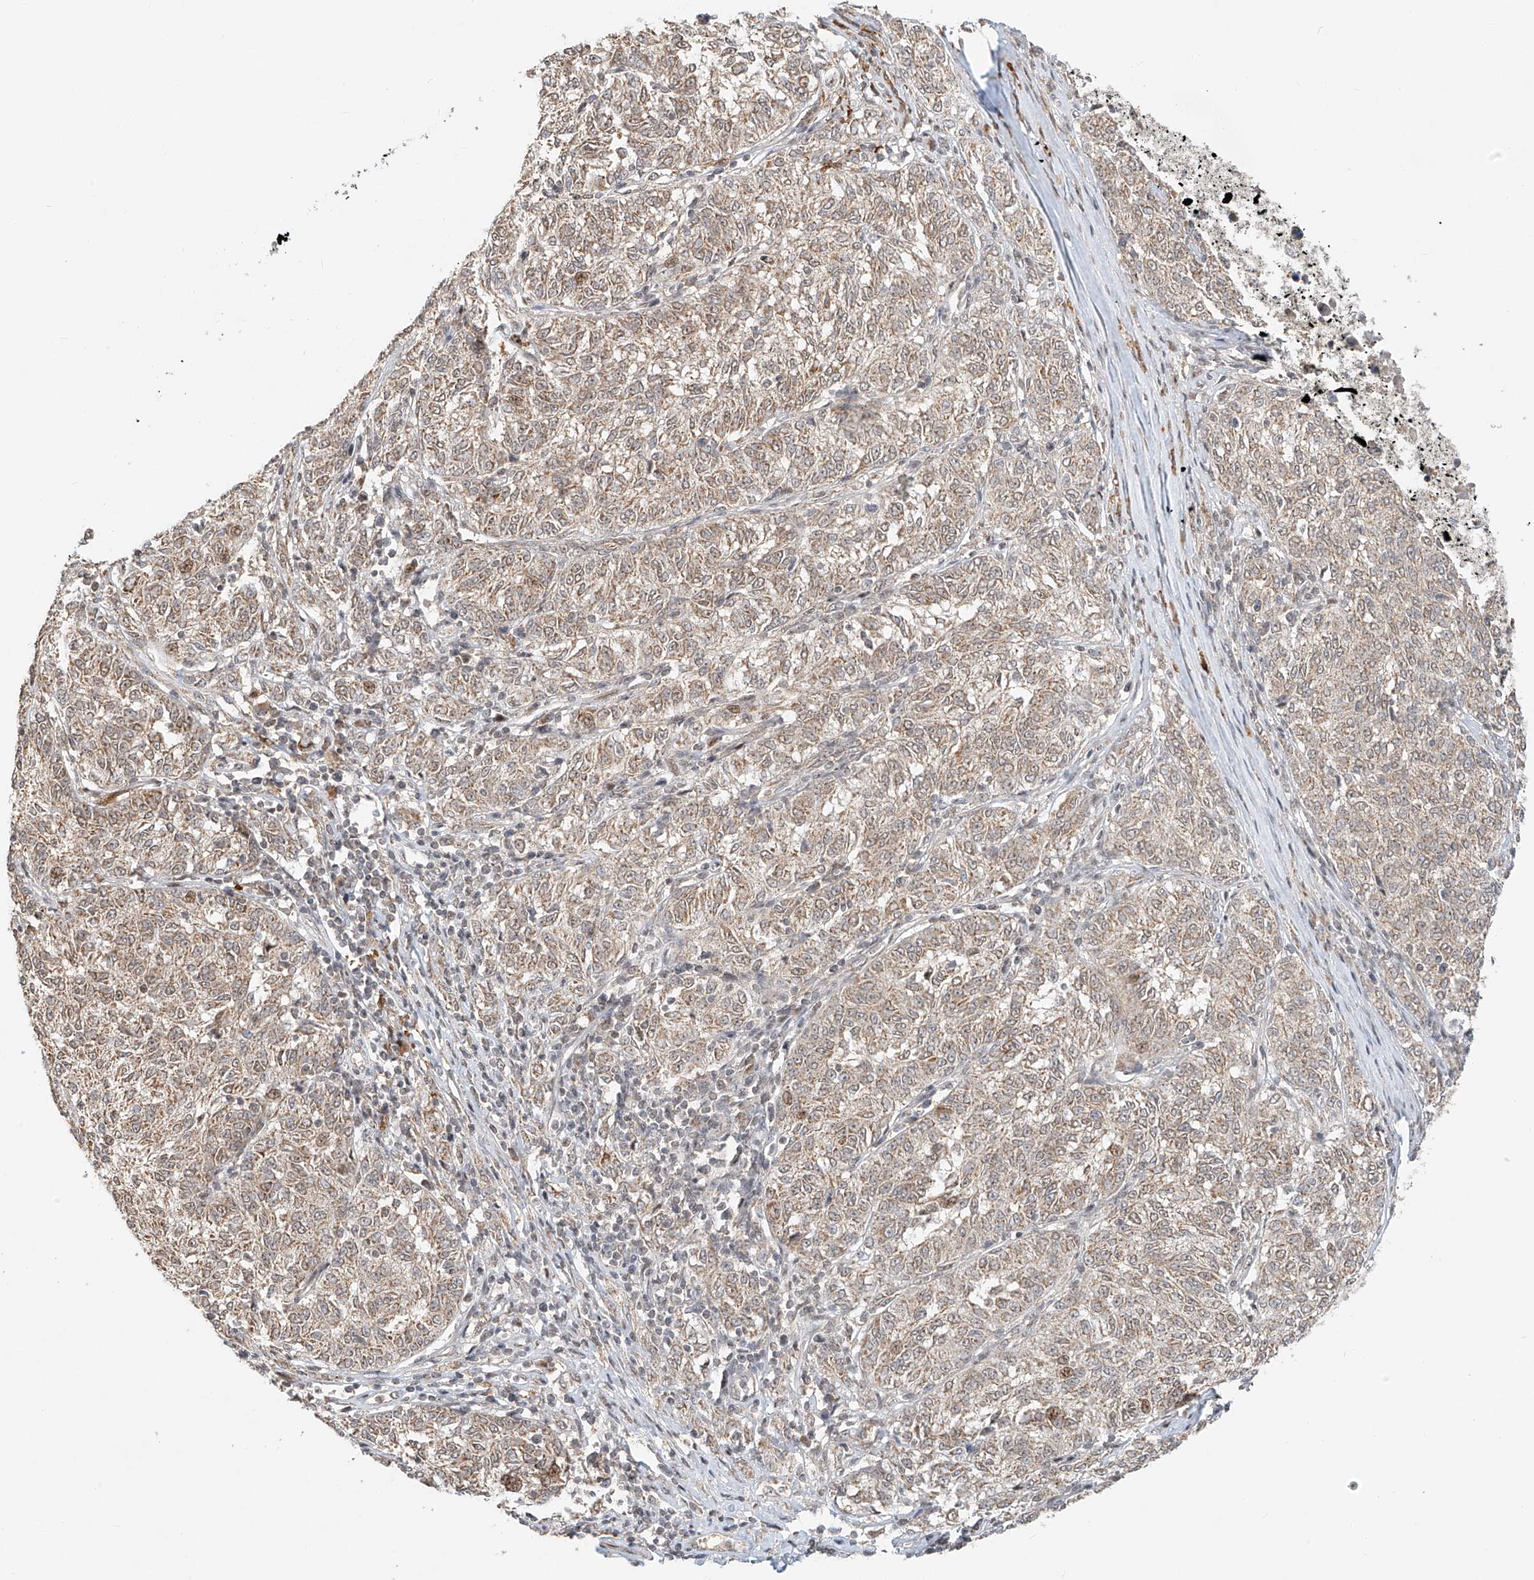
{"staining": {"intensity": "weak", "quantity": "25%-75%", "location": "cytoplasmic/membranous"}, "tissue": "melanoma", "cell_type": "Tumor cells", "image_type": "cancer", "snomed": [{"axis": "morphology", "description": "Malignant melanoma, NOS"}, {"axis": "topography", "description": "Skin"}], "caption": "The immunohistochemical stain labels weak cytoplasmic/membranous positivity in tumor cells of melanoma tissue.", "gene": "SYTL3", "patient": {"sex": "female", "age": 72}}